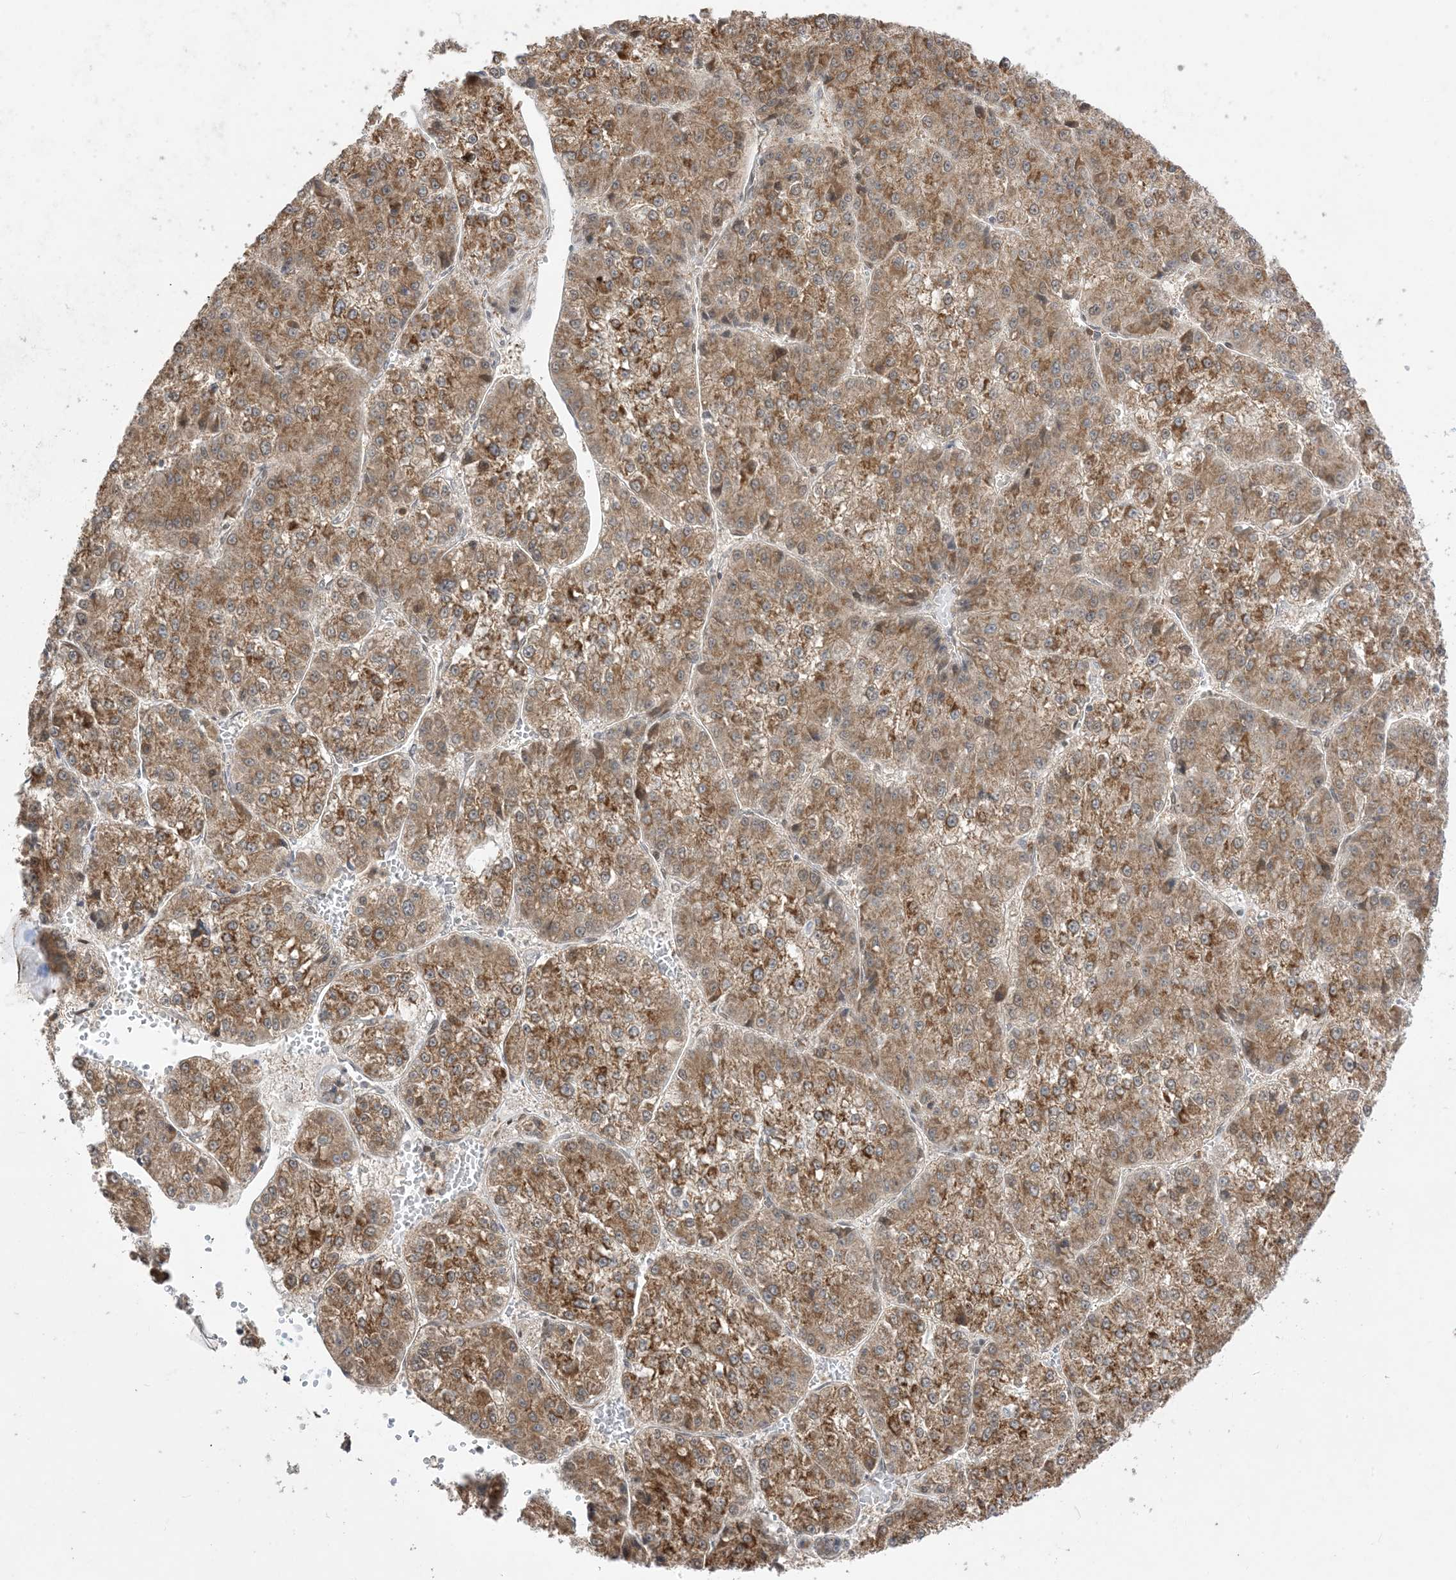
{"staining": {"intensity": "moderate", "quantity": ">75%", "location": "cytoplasmic/membranous"}, "tissue": "liver cancer", "cell_type": "Tumor cells", "image_type": "cancer", "snomed": [{"axis": "morphology", "description": "Carcinoma, Hepatocellular, NOS"}, {"axis": "topography", "description": "Liver"}], "caption": "Hepatocellular carcinoma (liver) stained with DAB (3,3'-diaminobenzidine) immunohistochemistry displays medium levels of moderate cytoplasmic/membranous positivity in approximately >75% of tumor cells. The staining is performed using DAB (3,3'-diaminobenzidine) brown chromogen to label protein expression. The nuclei are counter-stained blue using hematoxylin.", "gene": "KANSL3", "patient": {"sex": "female", "age": 73}}